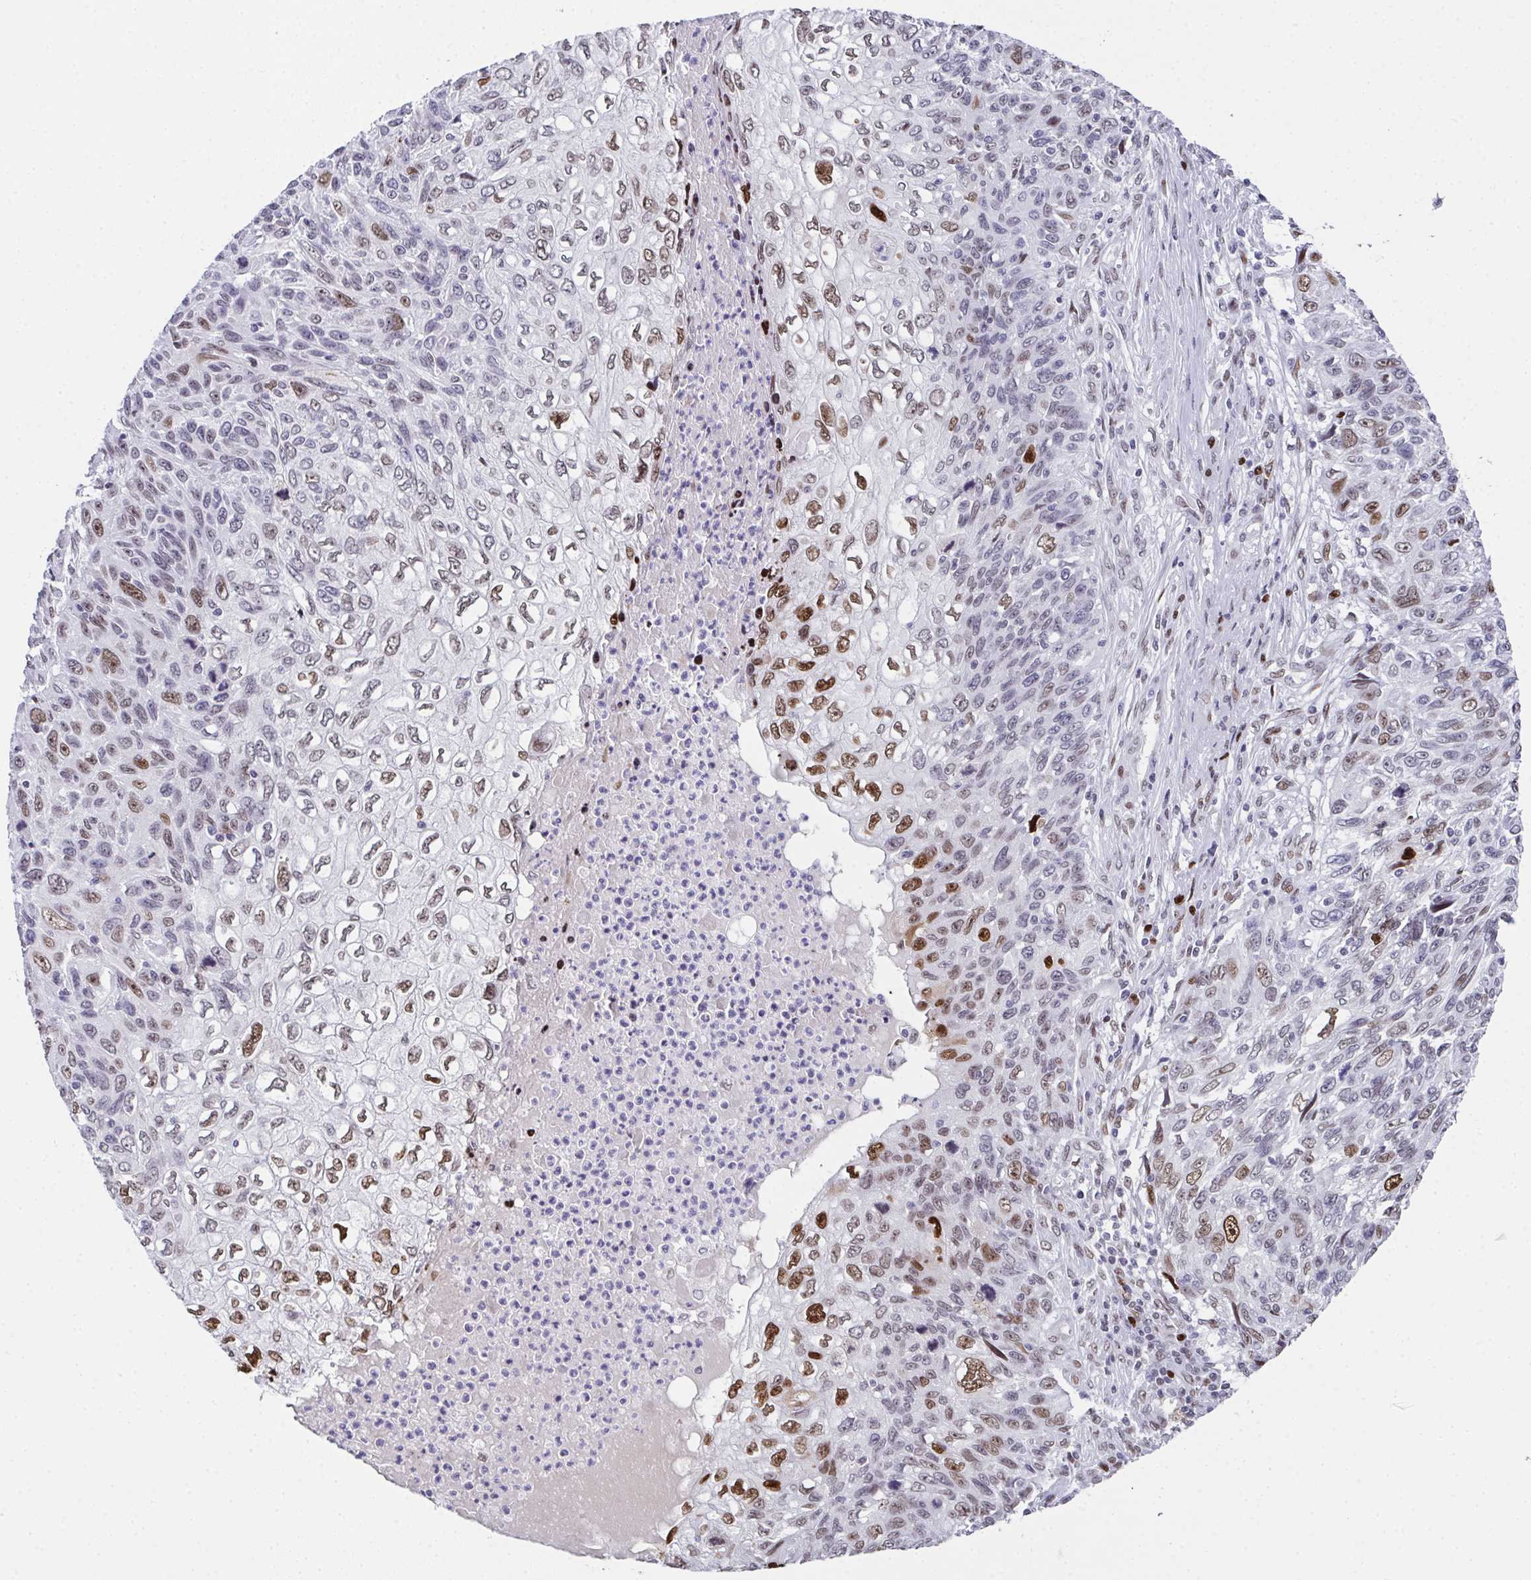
{"staining": {"intensity": "moderate", "quantity": "<25%", "location": "nuclear"}, "tissue": "skin cancer", "cell_type": "Tumor cells", "image_type": "cancer", "snomed": [{"axis": "morphology", "description": "Squamous cell carcinoma, NOS"}, {"axis": "topography", "description": "Skin"}], "caption": "Tumor cells demonstrate low levels of moderate nuclear expression in about <25% of cells in human skin cancer (squamous cell carcinoma).", "gene": "RB1", "patient": {"sex": "male", "age": 92}}